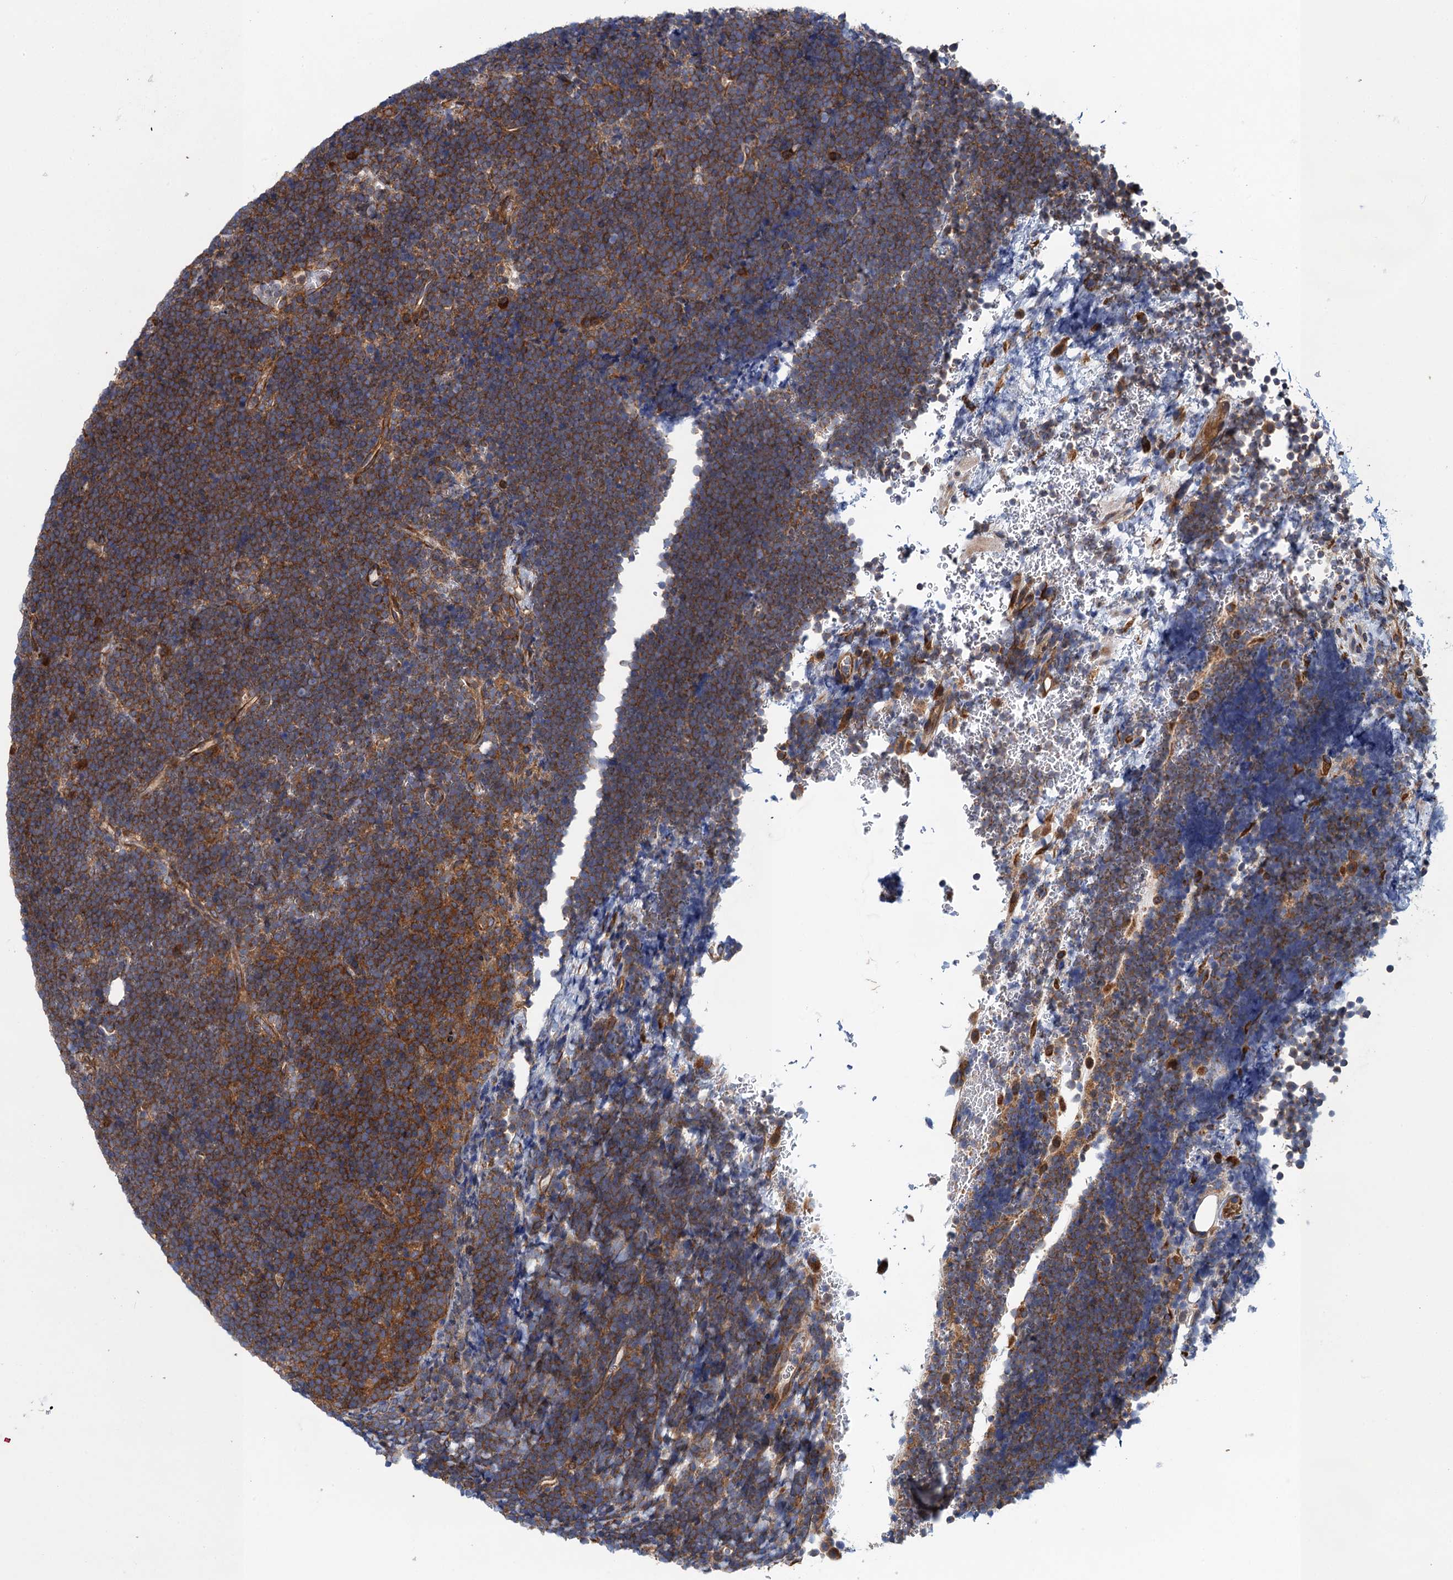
{"staining": {"intensity": "moderate", "quantity": ">75%", "location": "cytoplasmic/membranous"}, "tissue": "lymphoma", "cell_type": "Tumor cells", "image_type": "cancer", "snomed": [{"axis": "morphology", "description": "Malignant lymphoma, non-Hodgkin's type, High grade"}, {"axis": "topography", "description": "Lymph node"}], "caption": "Protein staining by IHC demonstrates moderate cytoplasmic/membranous staining in about >75% of tumor cells in malignant lymphoma, non-Hodgkin's type (high-grade).", "gene": "MDM1", "patient": {"sex": "male", "age": 13}}